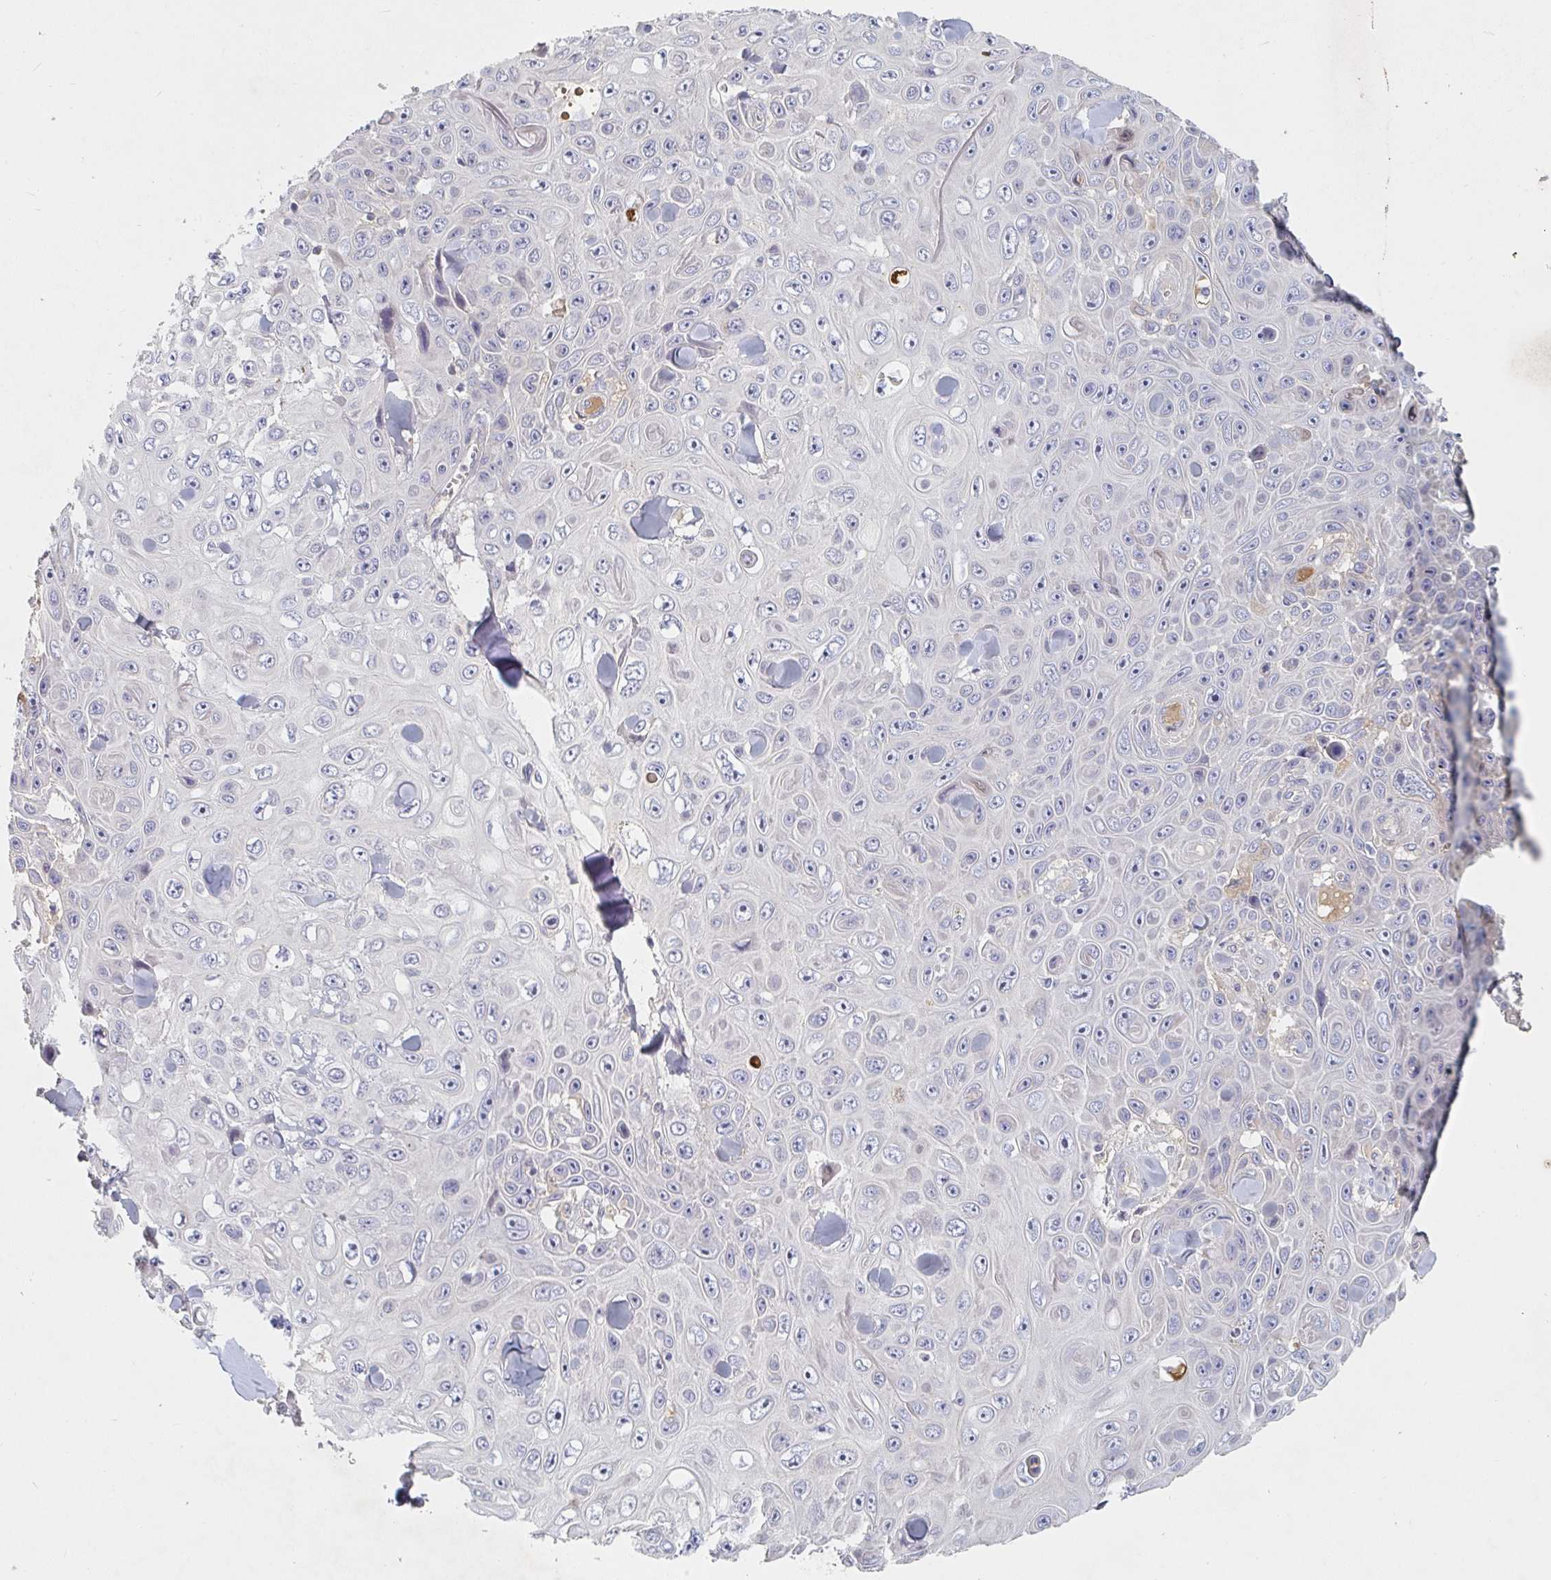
{"staining": {"intensity": "negative", "quantity": "none", "location": "none"}, "tissue": "skin cancer", "cell_type": "Tumor cells", "image_type": "cancer", "snomed": [{"axis": "morphology", "description": "Squamous cell carcinoma, NOS"}, {"axis": "topography", "description": "Skin"}], "caption": "A photomicrograph of human skin cancer (squamous cell carcinoma) is negative for staining in tumor cells.", "gene": "NME9", "patient": {"sex": "male", "age": 82}}